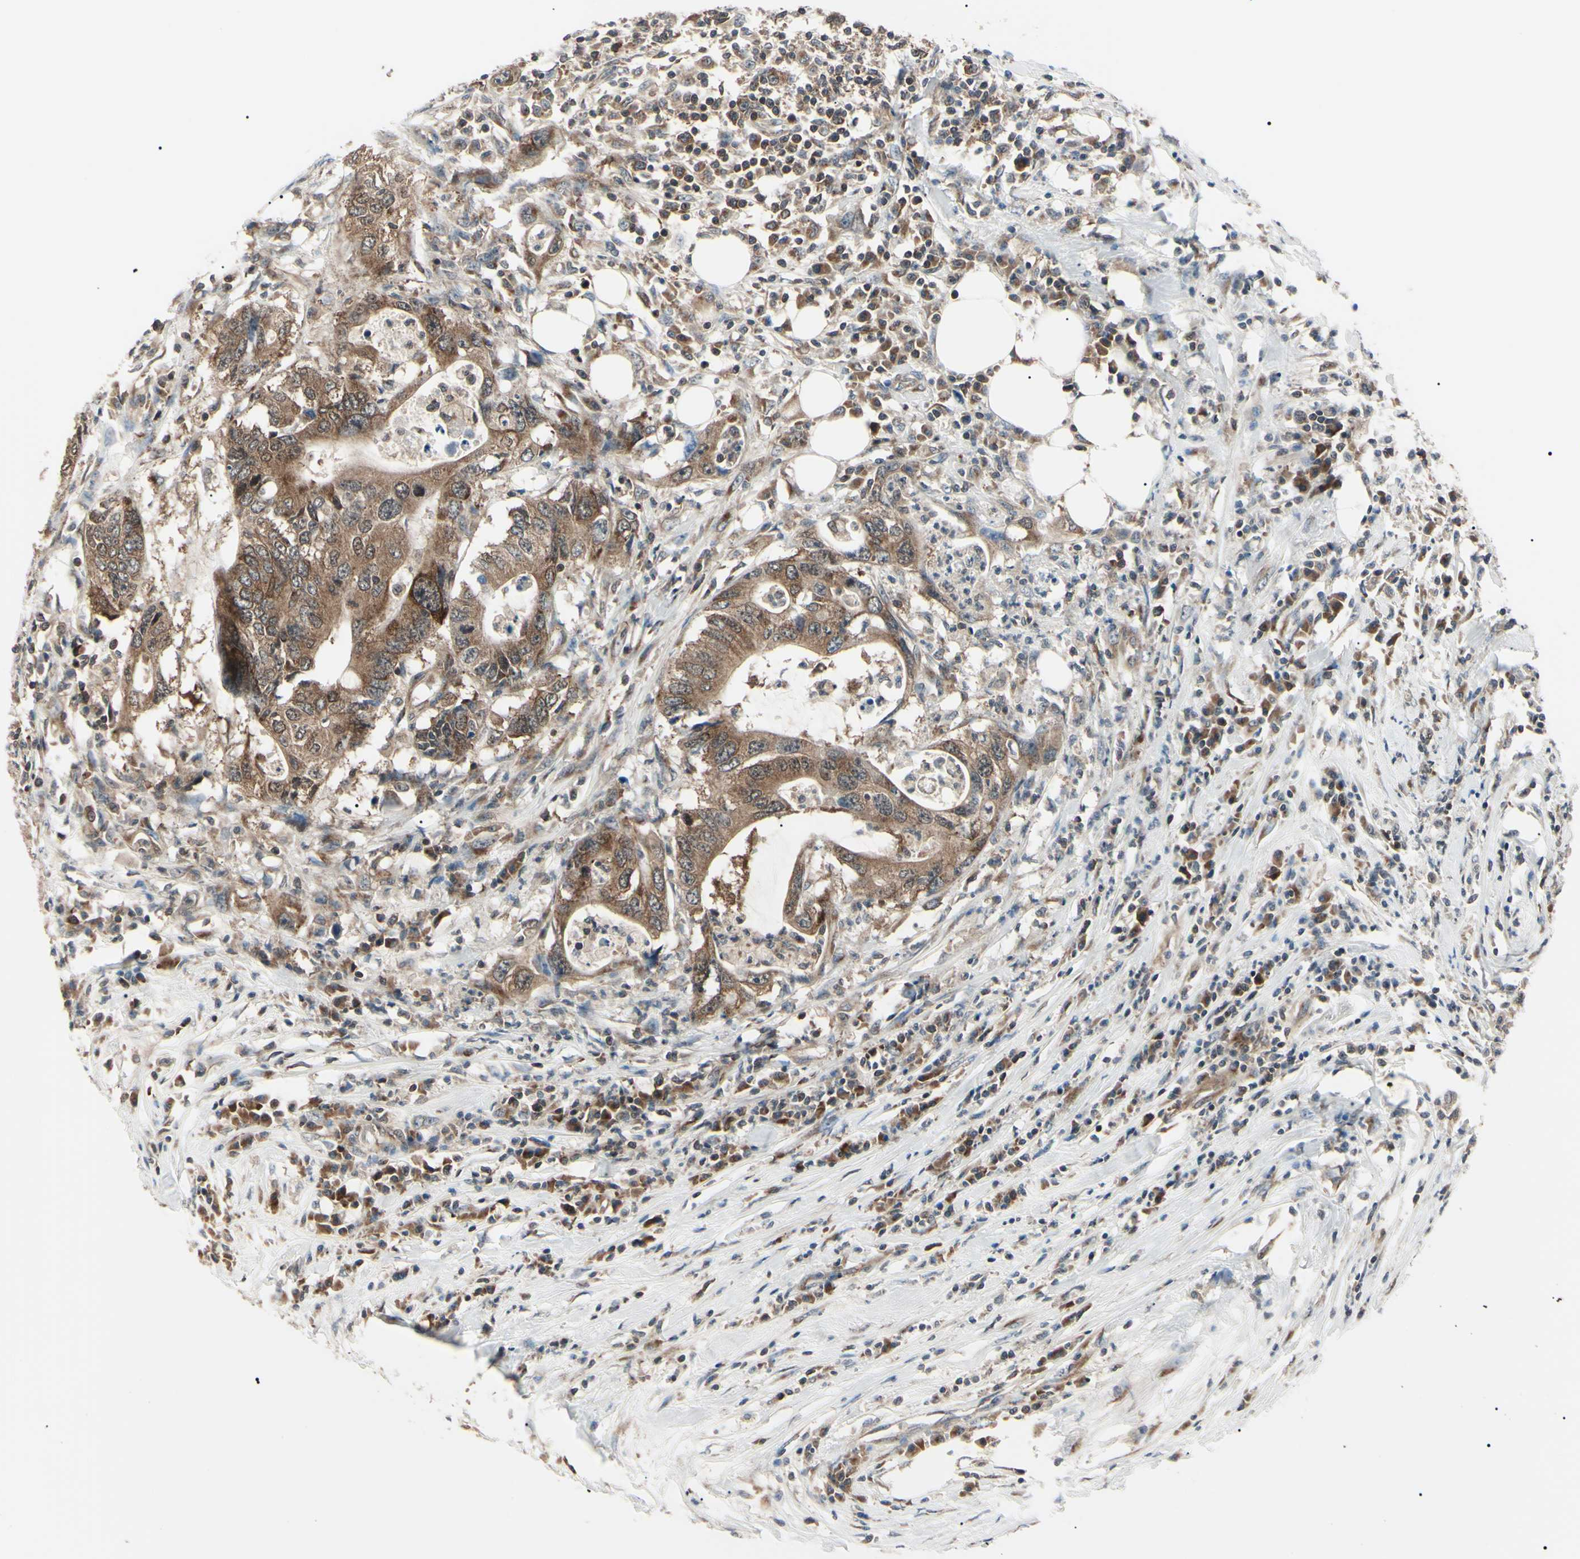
{"staining": {"intensity": "moderate", "quantity": ">75%", "location": "cytoplasmic/membranous"}, "tissue": "colorectal cancer", "cell_type": "Tumor cells", "image_type": "cancer", "snomed": [{"axis": "morphology", "description": "Adenocarcinoma, NOS"}, {"axis": "topography", "description": "Colon"}], "caption": "A micrograph of colorectal adenocarcinoma stained for a protein exhibits moderate cytoplasmic/membranous brown staining in tumor cells. (DAB (3,3'-diaminobenzidine) IHC with brightfield microscopy, high magnification).", "gene": "MAPRE1", "patient": {"sex": "male", "age": 71}}